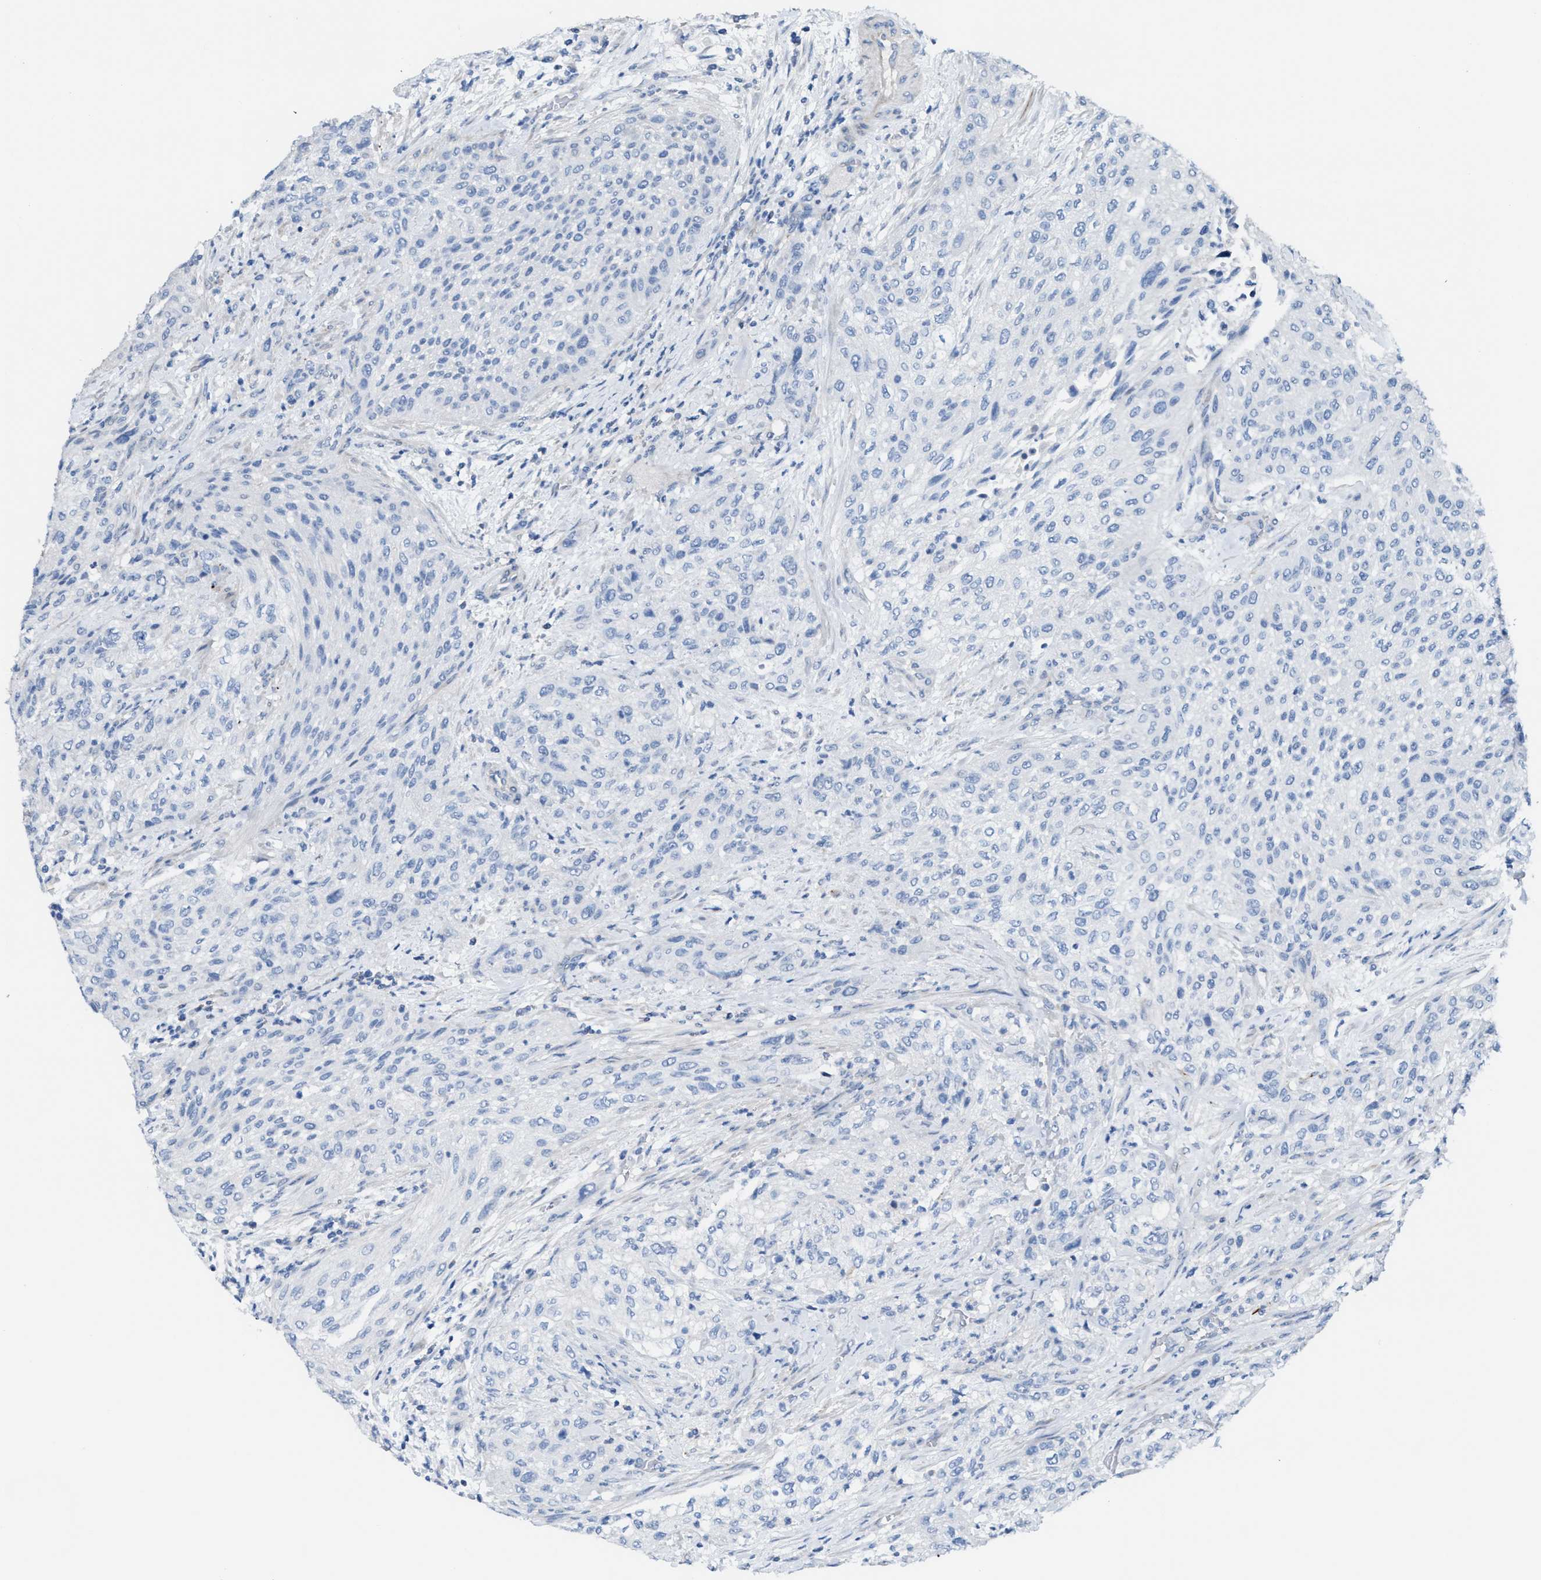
{"staining": {"intensity": "negative", "quantity": "none", "location": "none"}, "tissue": "urothelial cancer", "cell_type": "Tumor cells", "image_type": "cancer", "snomed": [{"axis": "morphology", "description": "Urothelial carcinoma, Low grade"}, {"axis": "morphology", "description": "Urothelial carcinoma, High grade"}, {"axis": "topography", "description": "Urinary bladder"}], "caption": "This image is of low-grade urothelial carcinoma stained with immunohistochemistry to label a protein in brown with the nuclei are counter-stained blue. There is no positivity in tumor cells.", "gene": "MPP3", "patient": {"sex": "male", "age": 35}}